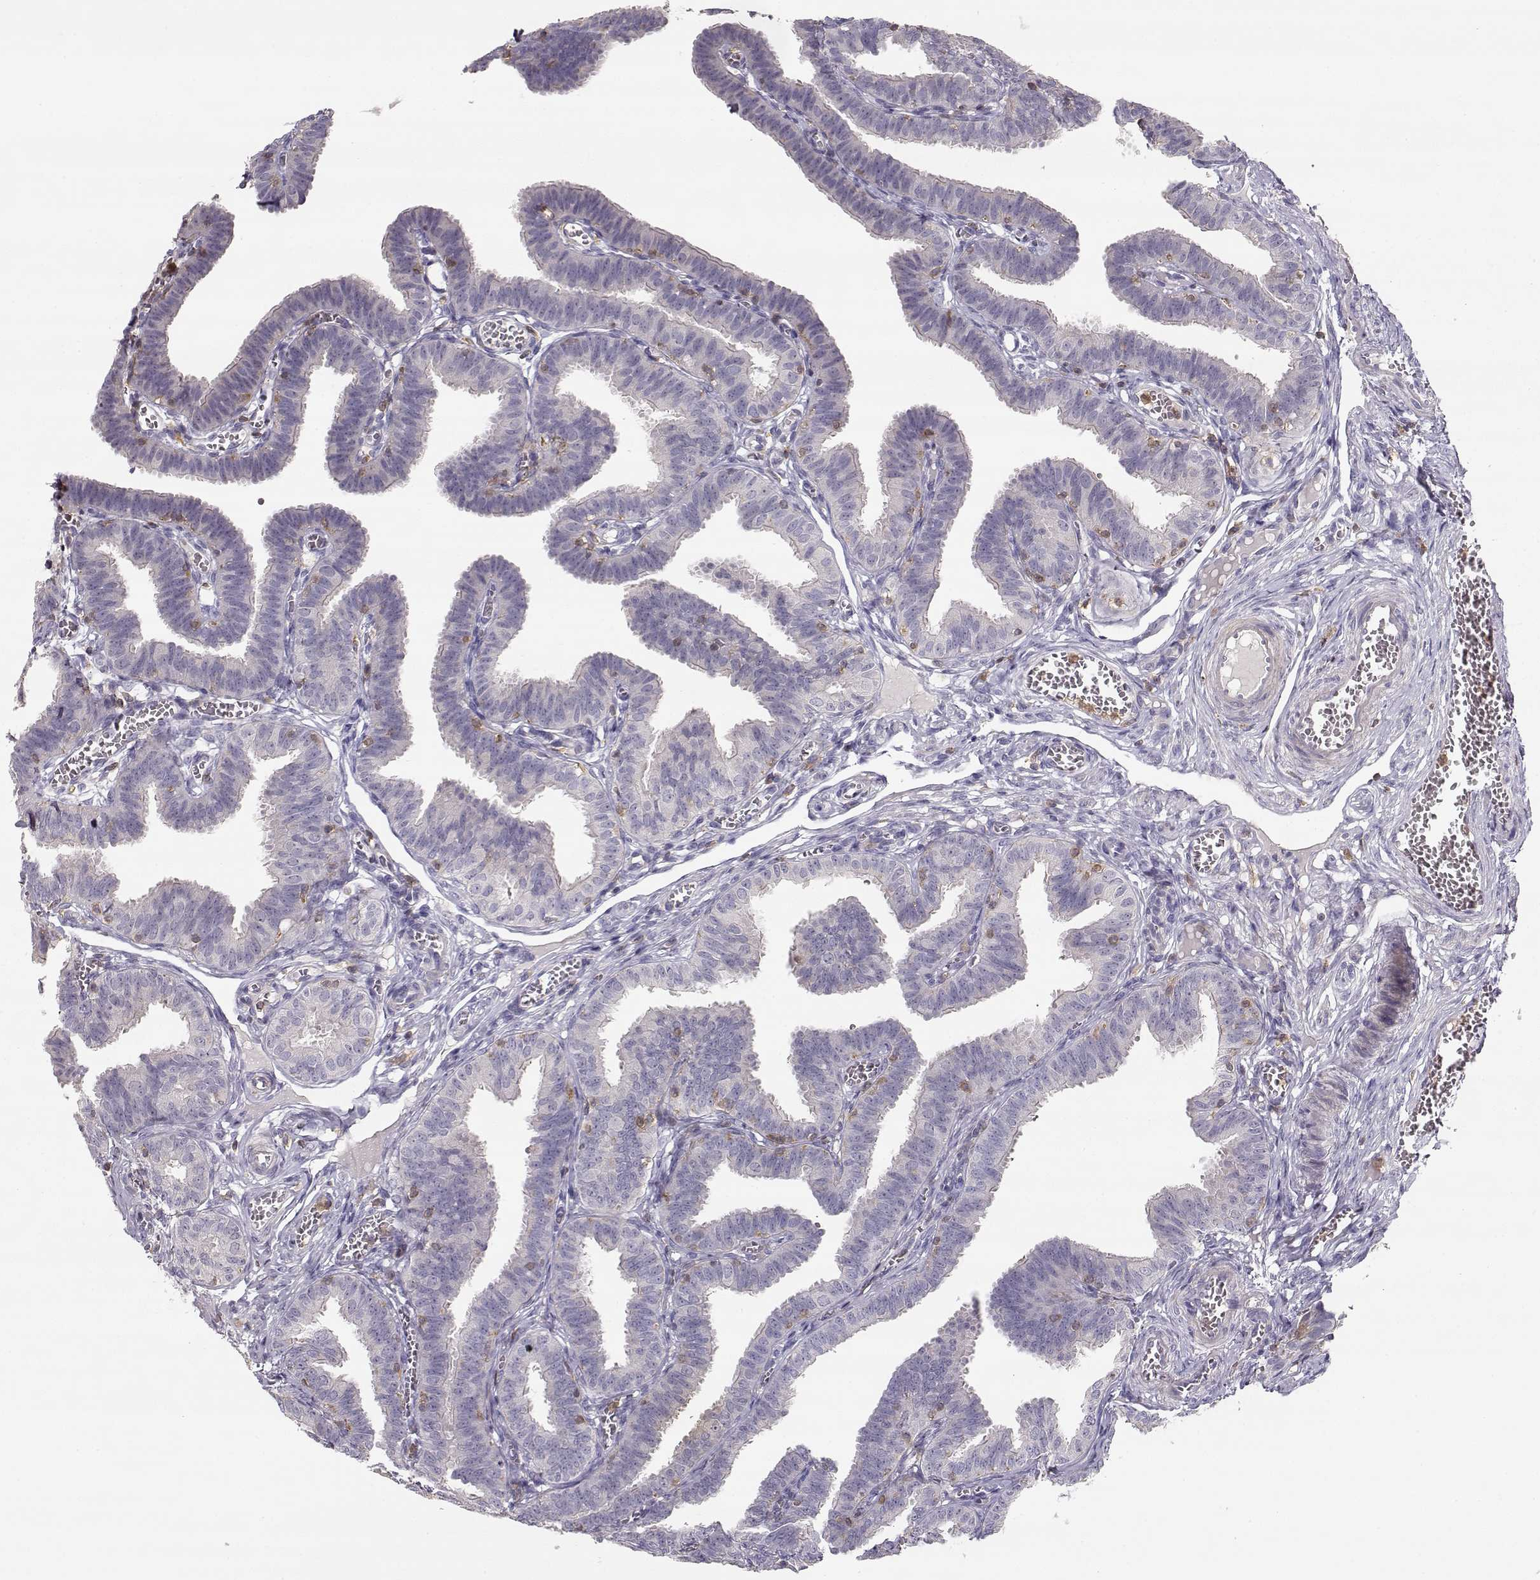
{"staining": {"intensity": "negative", "quantity": "none", "location": "none"}, "tissue": "fallopian tube", "cell_type": "Glandular cells", "image_type": "normal", "snomed": [{"axis": "morphology", "description": "Normal tissue, NOS"}, {"axis": "topography", "description": "Fallopian tube"}], "caption": "An image of human fallopian tube is negative for staining in glandular cells. The staining was performed using DAB to visualize the protein expression in brown, while the nuclei were stained in blue with hematoxylin (Magnification: 20x).", "gene": "VAV1", "patient": {"sex": "female", "age": 25}}